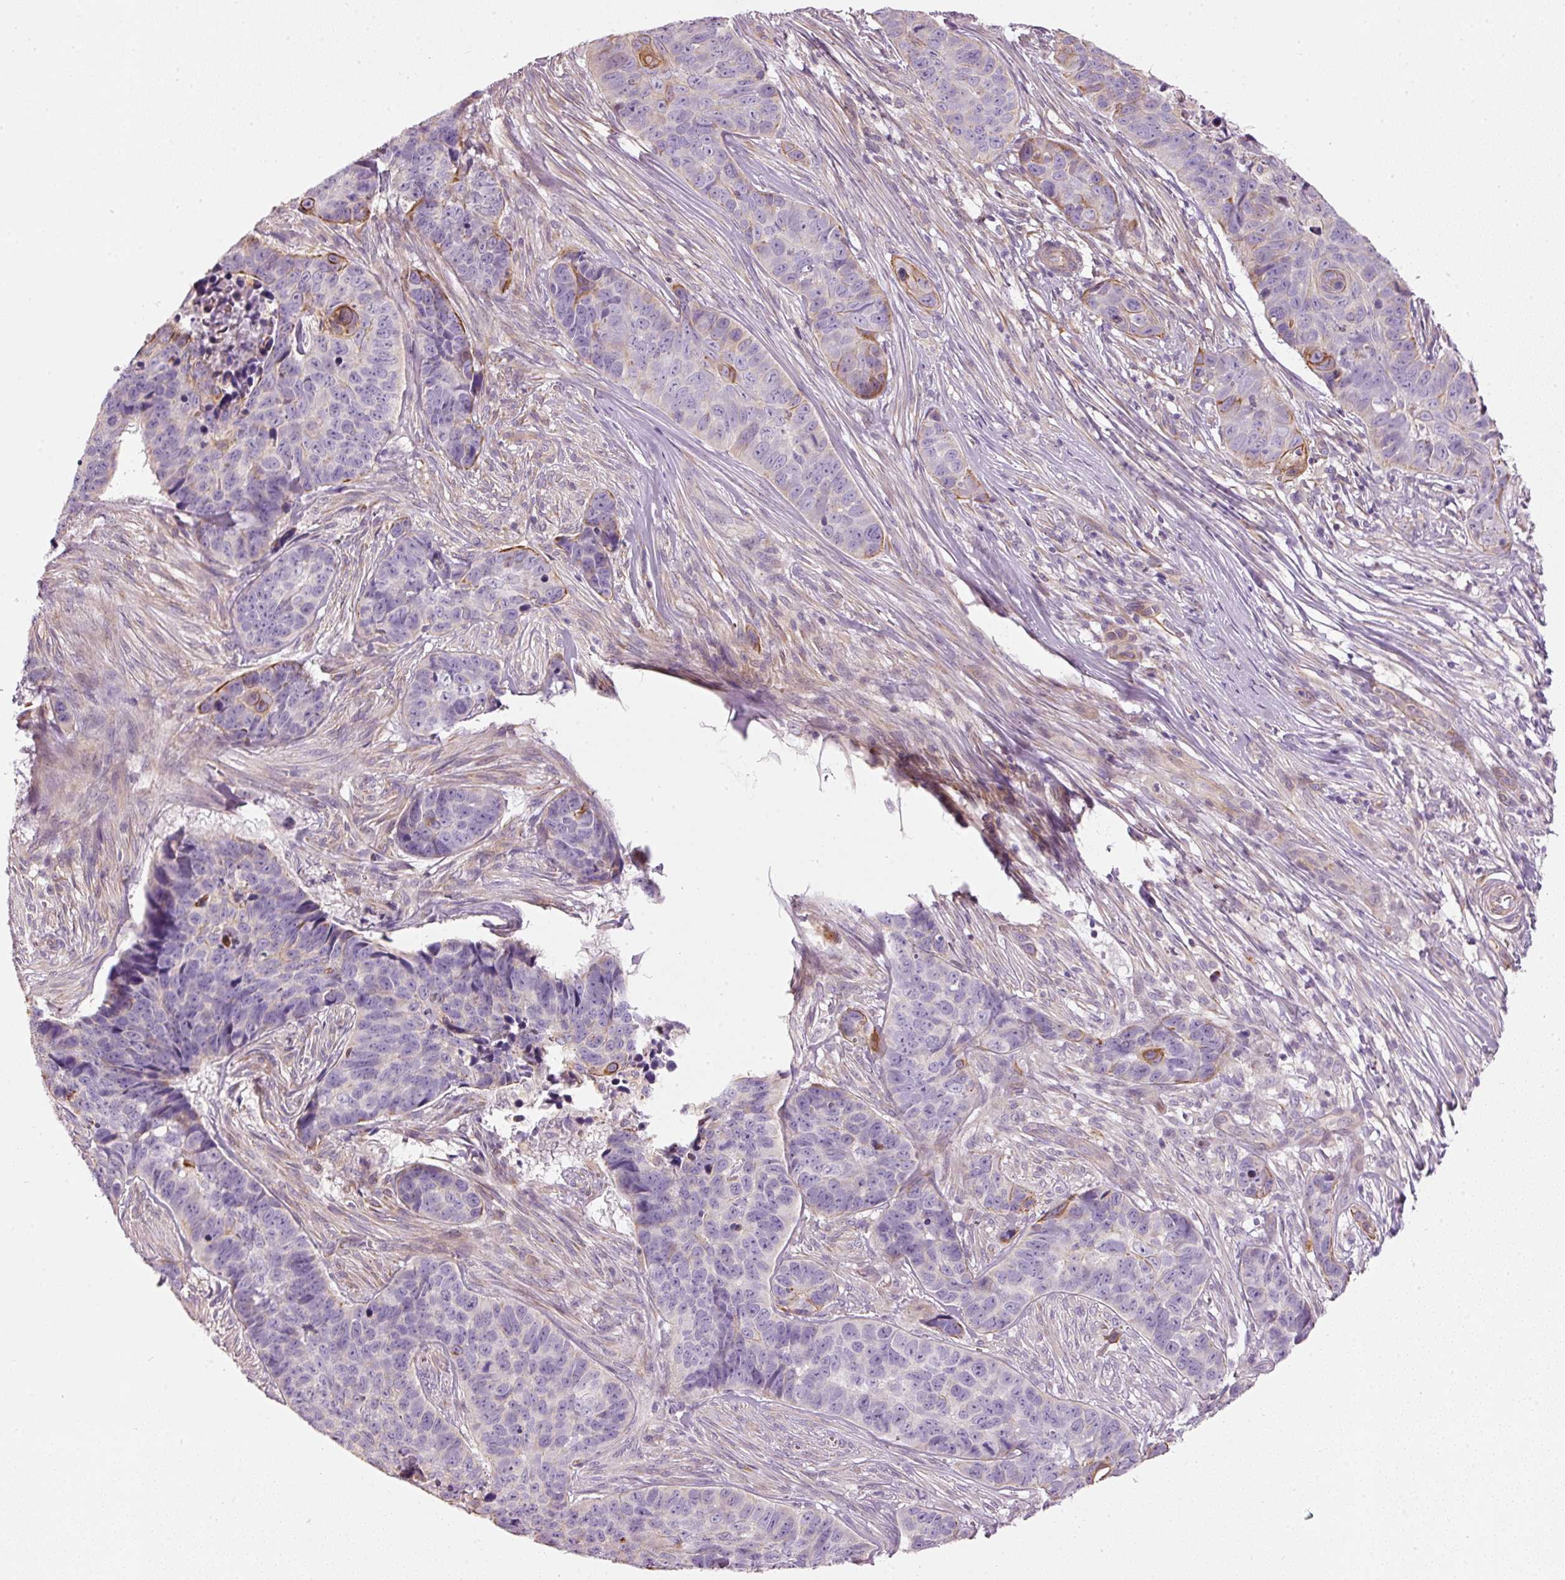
{"staining": {"intensity": "moderate", "quantity": "<25%", "location": "cytoplasmic/membranous"}, "tissue": "skin cancer", "cell_type": "Tumor cells", "image_type": "cancer", "snomed": [{"axis": "morphology", "description": "Basal cell carcinoma"}, {"axis": "topography", "description": "Skin"}], "caption": "Protein analysis of skin basal cell carcinoma tissue exhibits moderate cytoplasmic/membranous expression in approximately <25% of tumor cells.", "gene": "OSR2", "patient": {"sex": "female", "age": 82}}